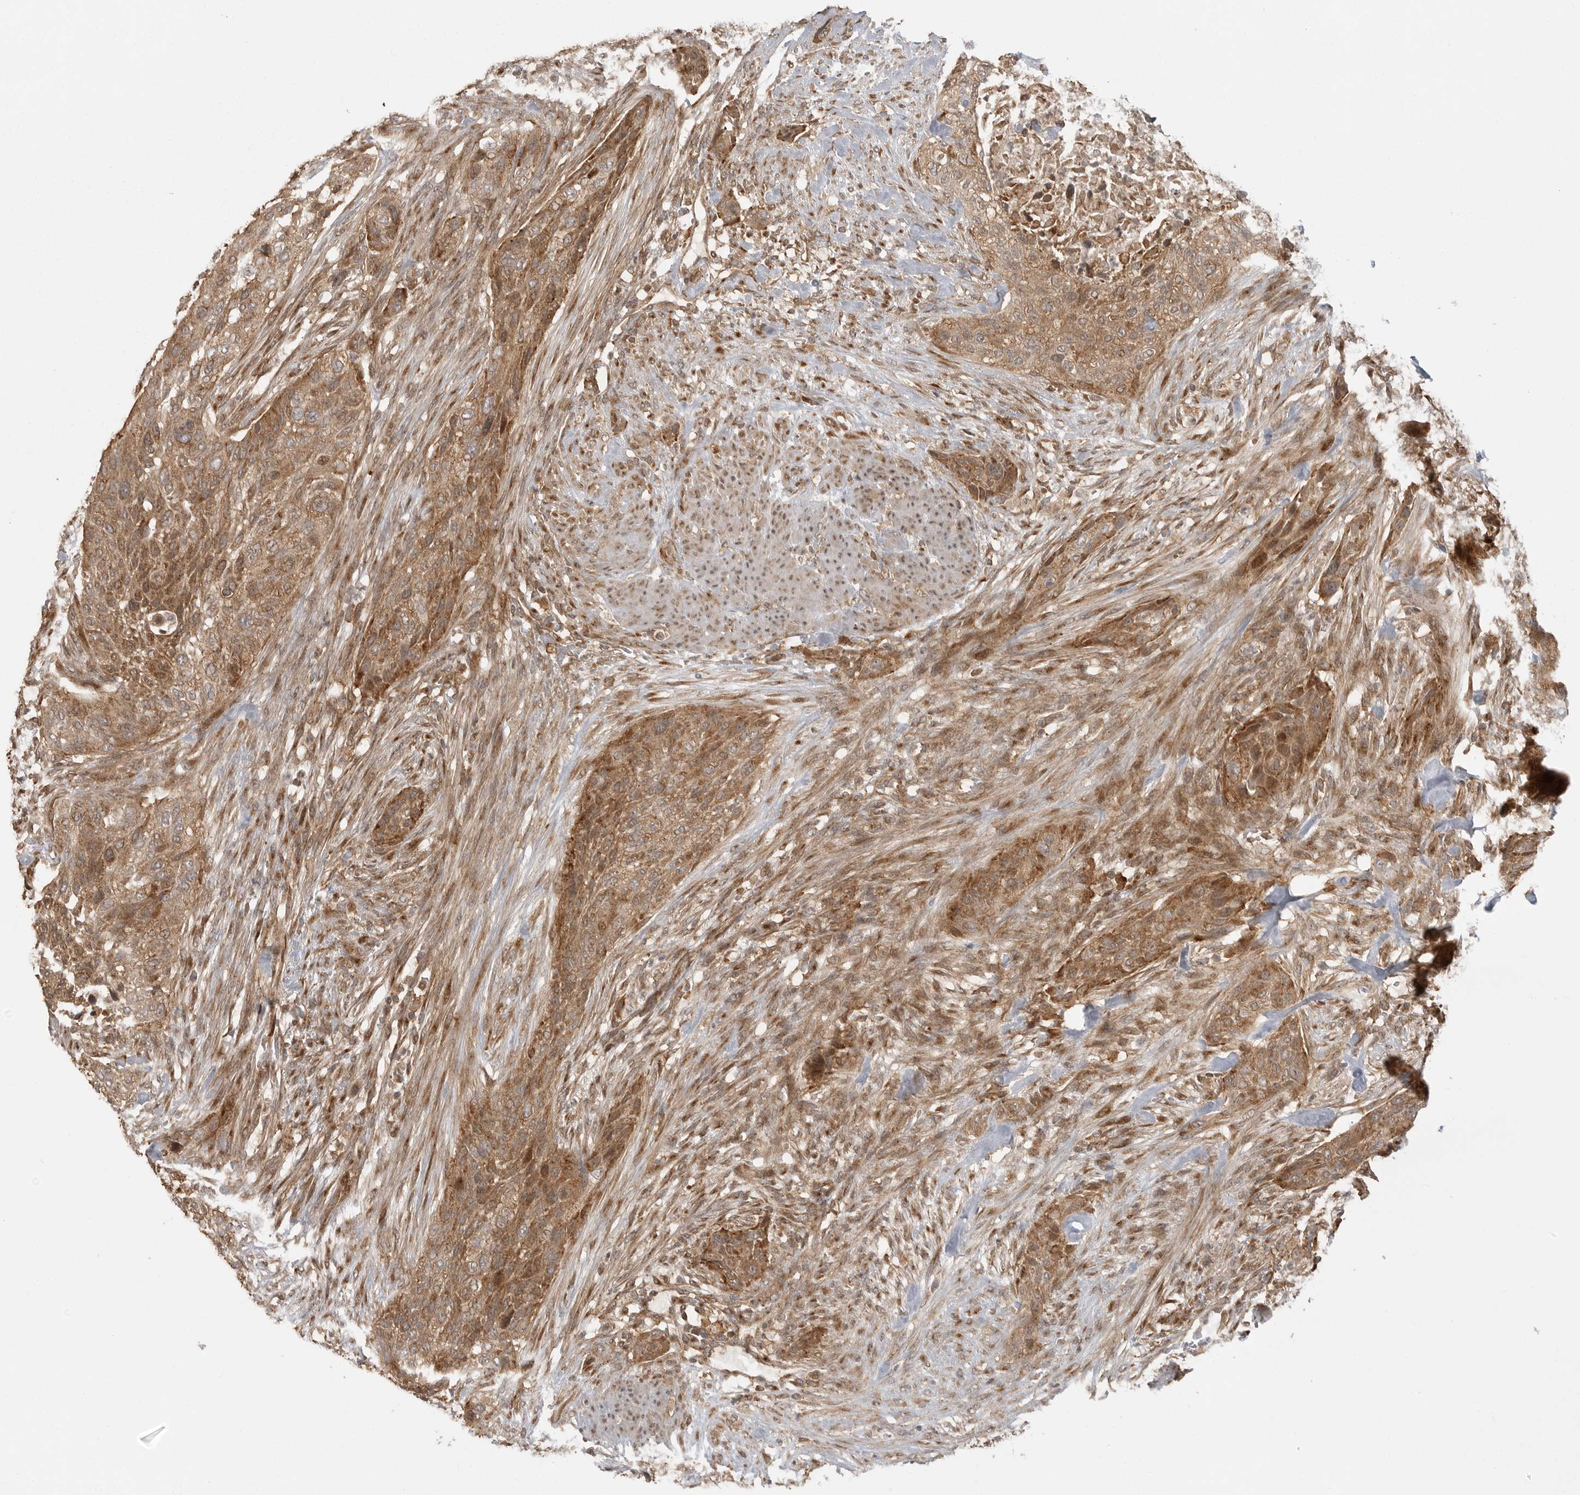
{"staining": {"intensity": "moderate", "quantity": ">75%", "location": "cytoplasmic/membranous"}, "tissue": "urothelial cancer", "cell_type": "Tumor cells", "image_type": "cancer", "snomed": [{"axis": "morphology", "description": "Urothelial carcinoma, High grade"}, {"axis": "topography", "description": "Urinary bladder"}], "caption": "A high-resolution image shows immunohistochemistry staining of urothelial cancer, which demonstrates moderate cytoplasmic/membranous staining in about >75% of tumor cells.", "gene": "FAT3", "patient": {"sex": "male", "age": 35}}